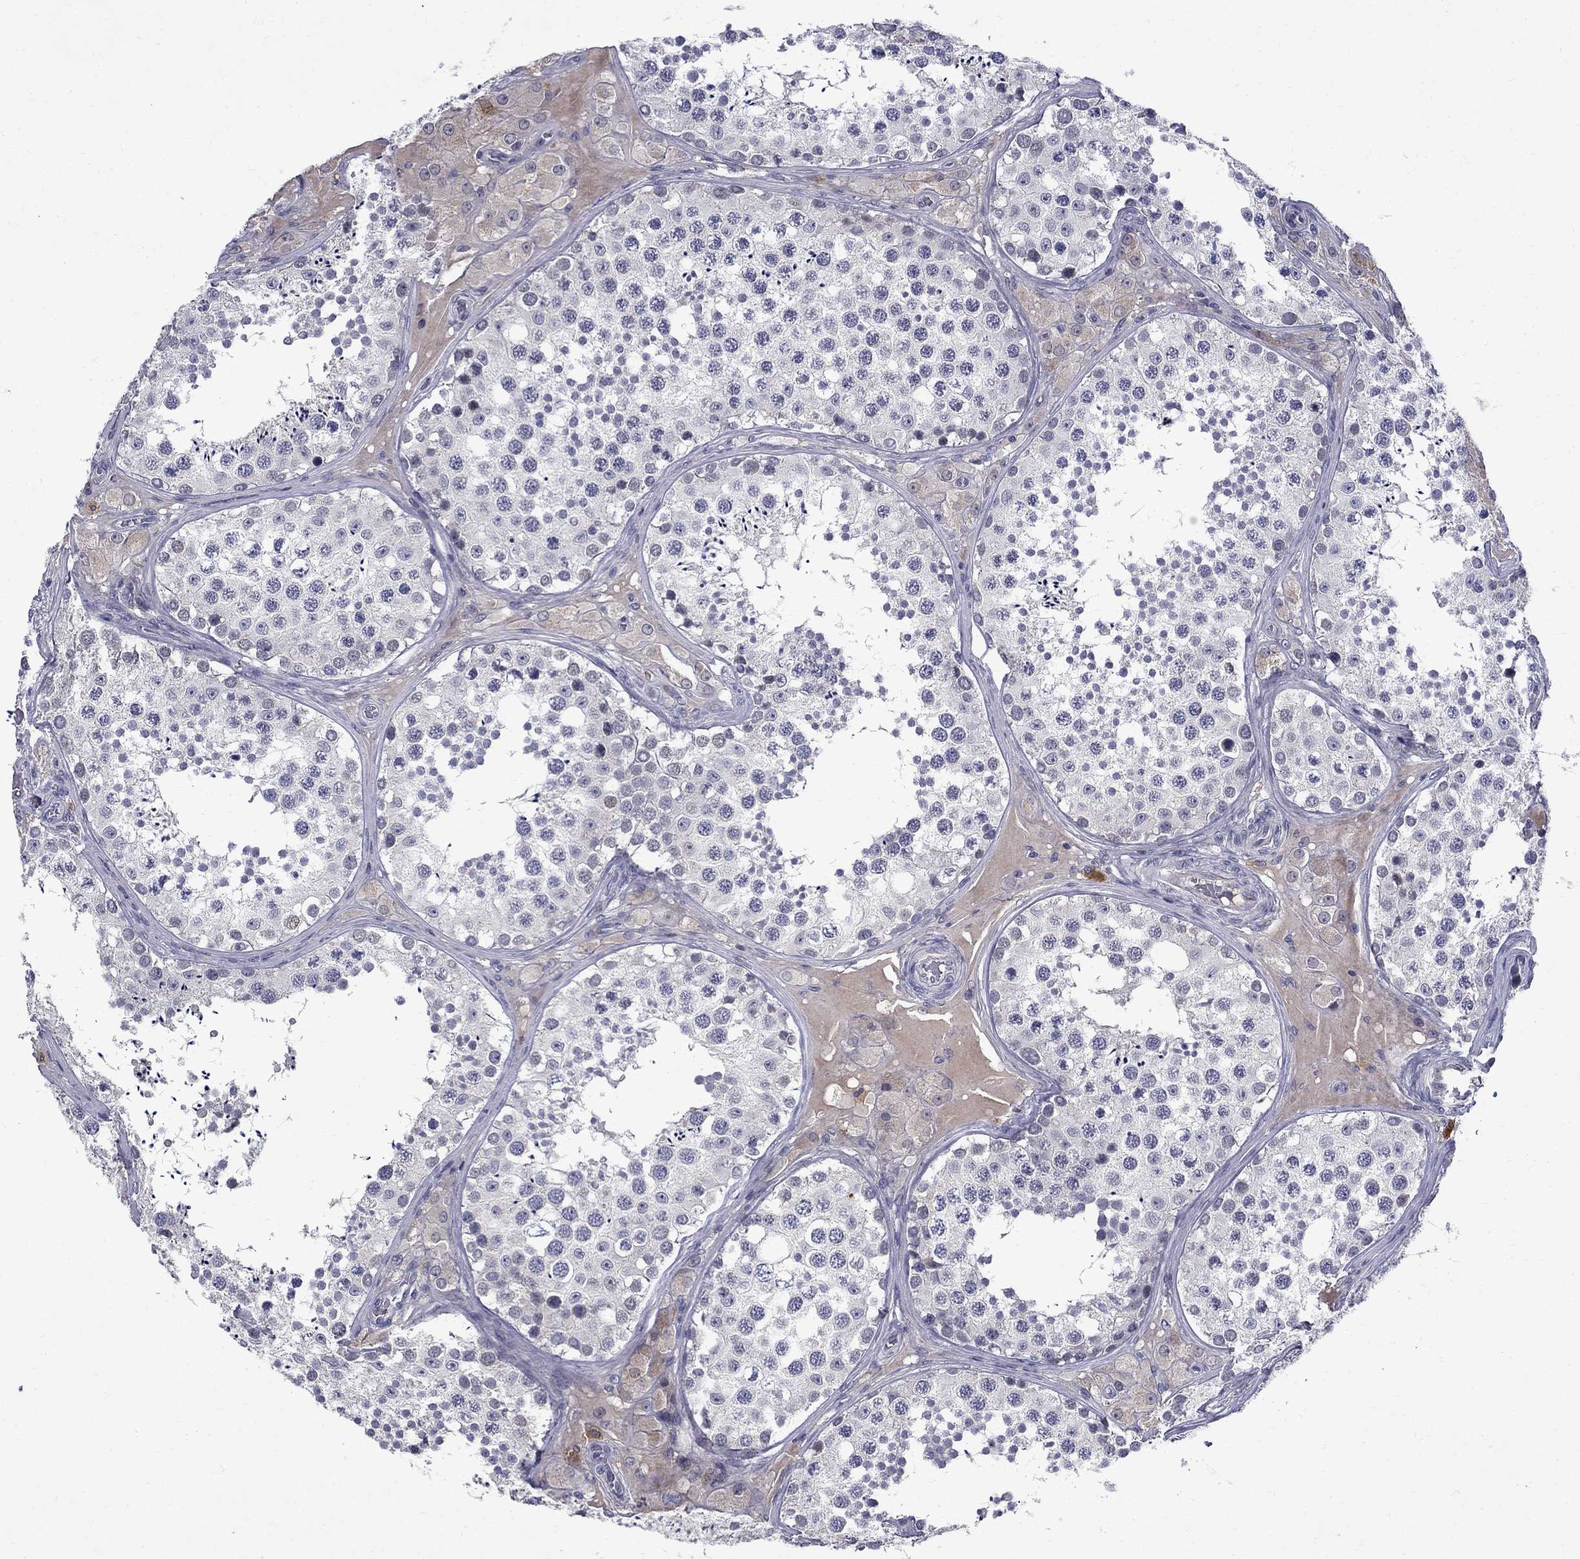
{"staining": {"intensity": "negative", "quantity": "none", "location": "none"}, "tissue": "testis", "cell_type": "Cells in seminiferous ducts", "image_type": "normal", "snomed": [{"axis": "morphology", "description": "Normal tissue, NOS"}, {"axis": "topography", "description": "Testis"}], "caption": "Immunohistochemistry micrograph of normal testis: human testis stained with DAB (3,3'-diaminobenzidine) demonstrates no significant protein staining in cells in seminiferous ducts.", "gene": "STAB2", "patient": {"sex": "male", "age": 34}}